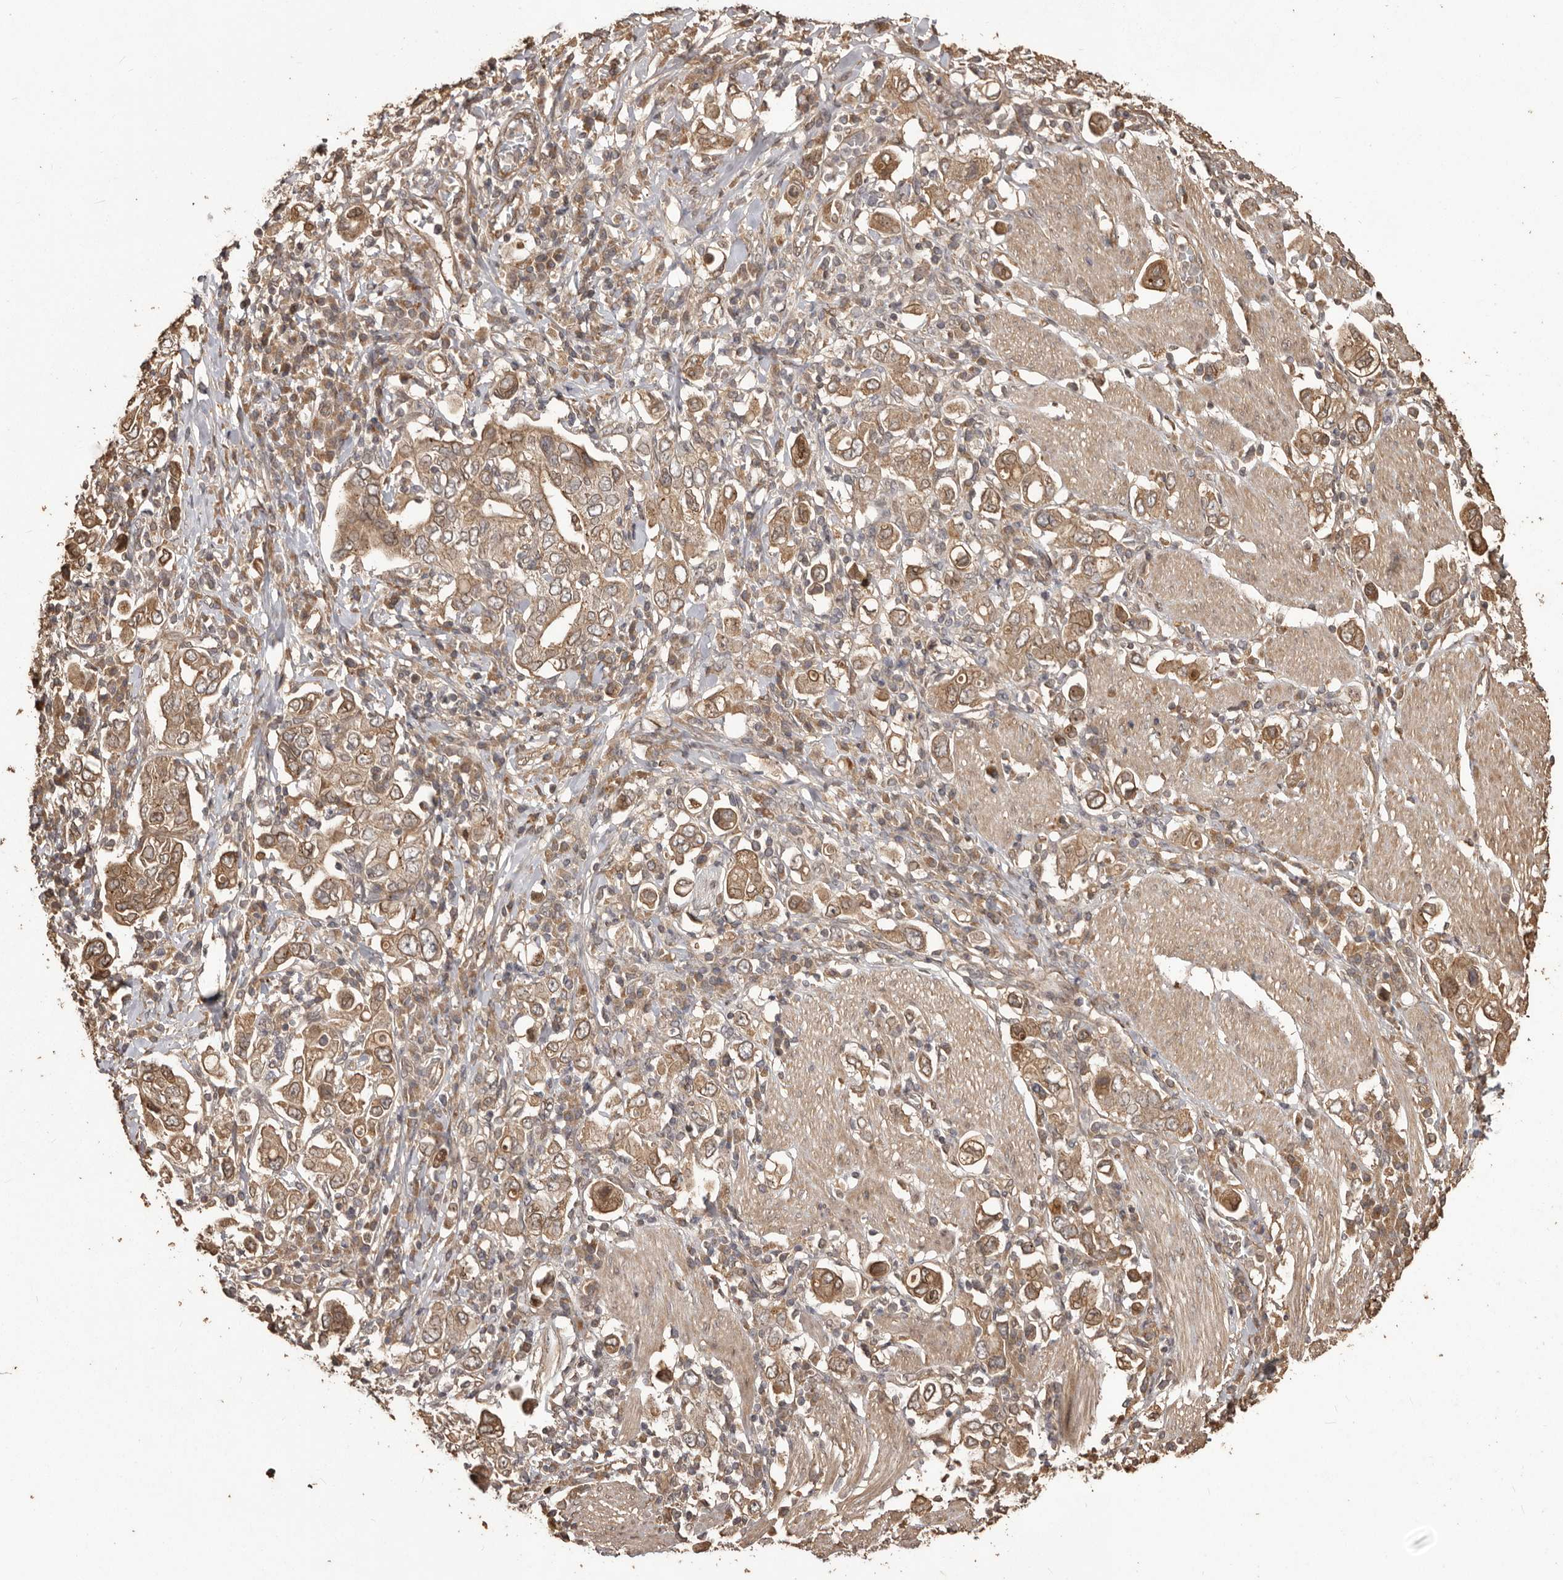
{"staining": {"intensity": "moderate", "quantity": ">75%", "location": "cytoplasmic/membranous"}, "tissue": "stomach cancer", "cell_type": "Tumor cells", "image_type": "cancer", "snomed": [{"axis": "morphology", "description": "Adenocarcinoma, NOS"}, {"axis": "topography", "description": "Stomach, upper"}], "caption": "Immunohistochemistry (IHC) staining of stomach cancer (adenocarcinoma), which exhibits medium levels of moderate cytoplasmic/membranous positivity in about >75% of tumor cells indicating moderate cytoplasmic/membranous protein positivity. The staining was performed using DAB (brown) for protein detection and nuclei were counterstained in hematoxylin (blue).", "gene": "NUP43", "patient": {"sex": "male", "age": 62}}